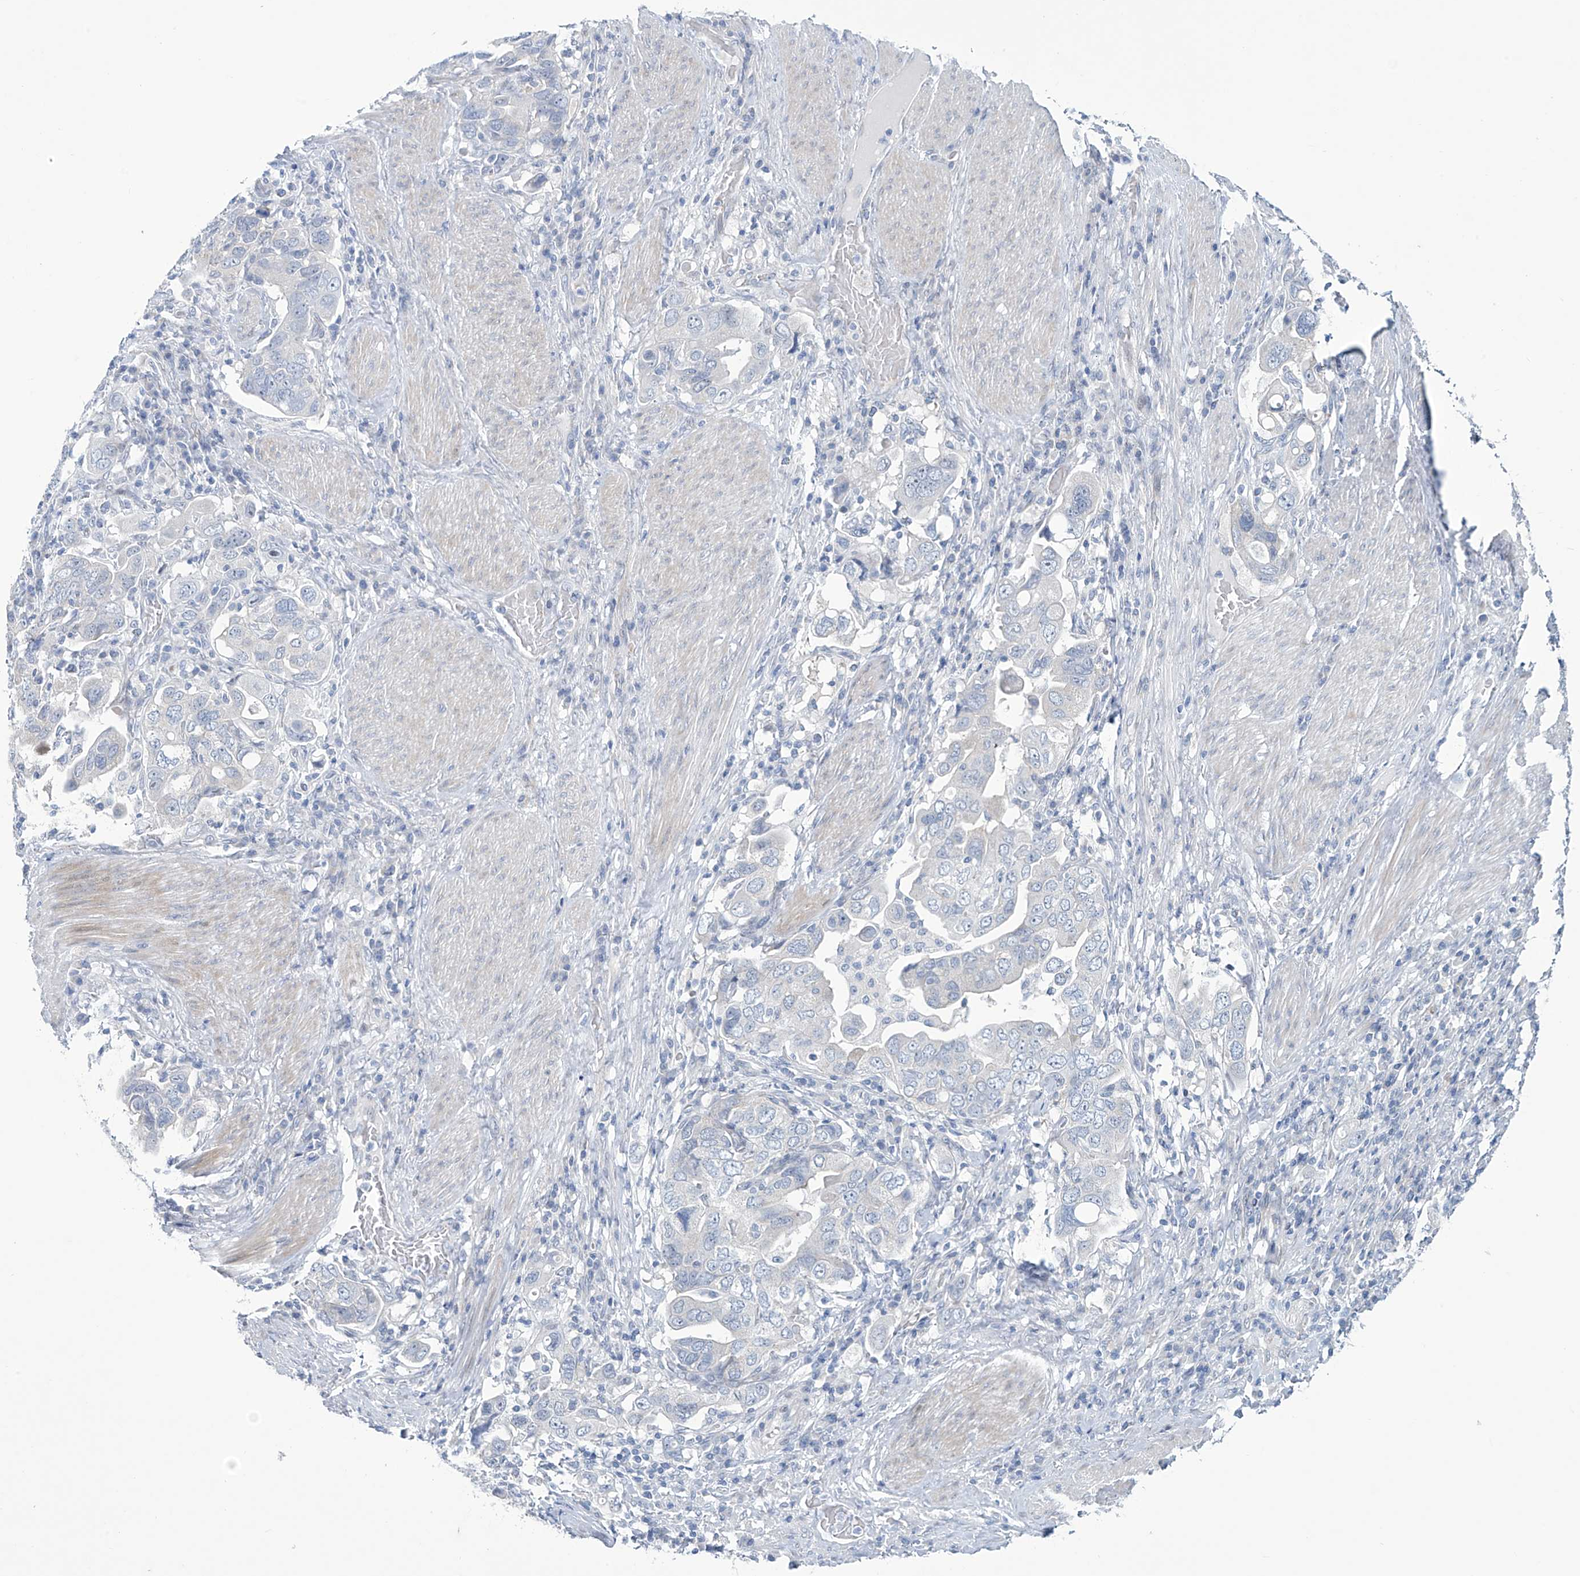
{"staining": {"intensity": "negative", "quantity": "none", "location": "none"}, "tissue": "stomach cancer", "cell_type": "Tumor cells", "image_type": "cancer", "snomed": [{"axis": "morphology", "description": "Adenocarcinoma, NOS"}, {"axis": "topography", "description": "Stomach, upper"}], "caption": "IHC micrograph of neoplastic tissue: human stomach cancer (adenocarcinoma) stained with DAB demonstrates no significant protein positivity in tumor cells. (Brightfield microscopy of DAB immunohistochemistry (IHC) at high magnification).", "gene": "TRIM60", "patient": {"sex": "male", "age": 62}}